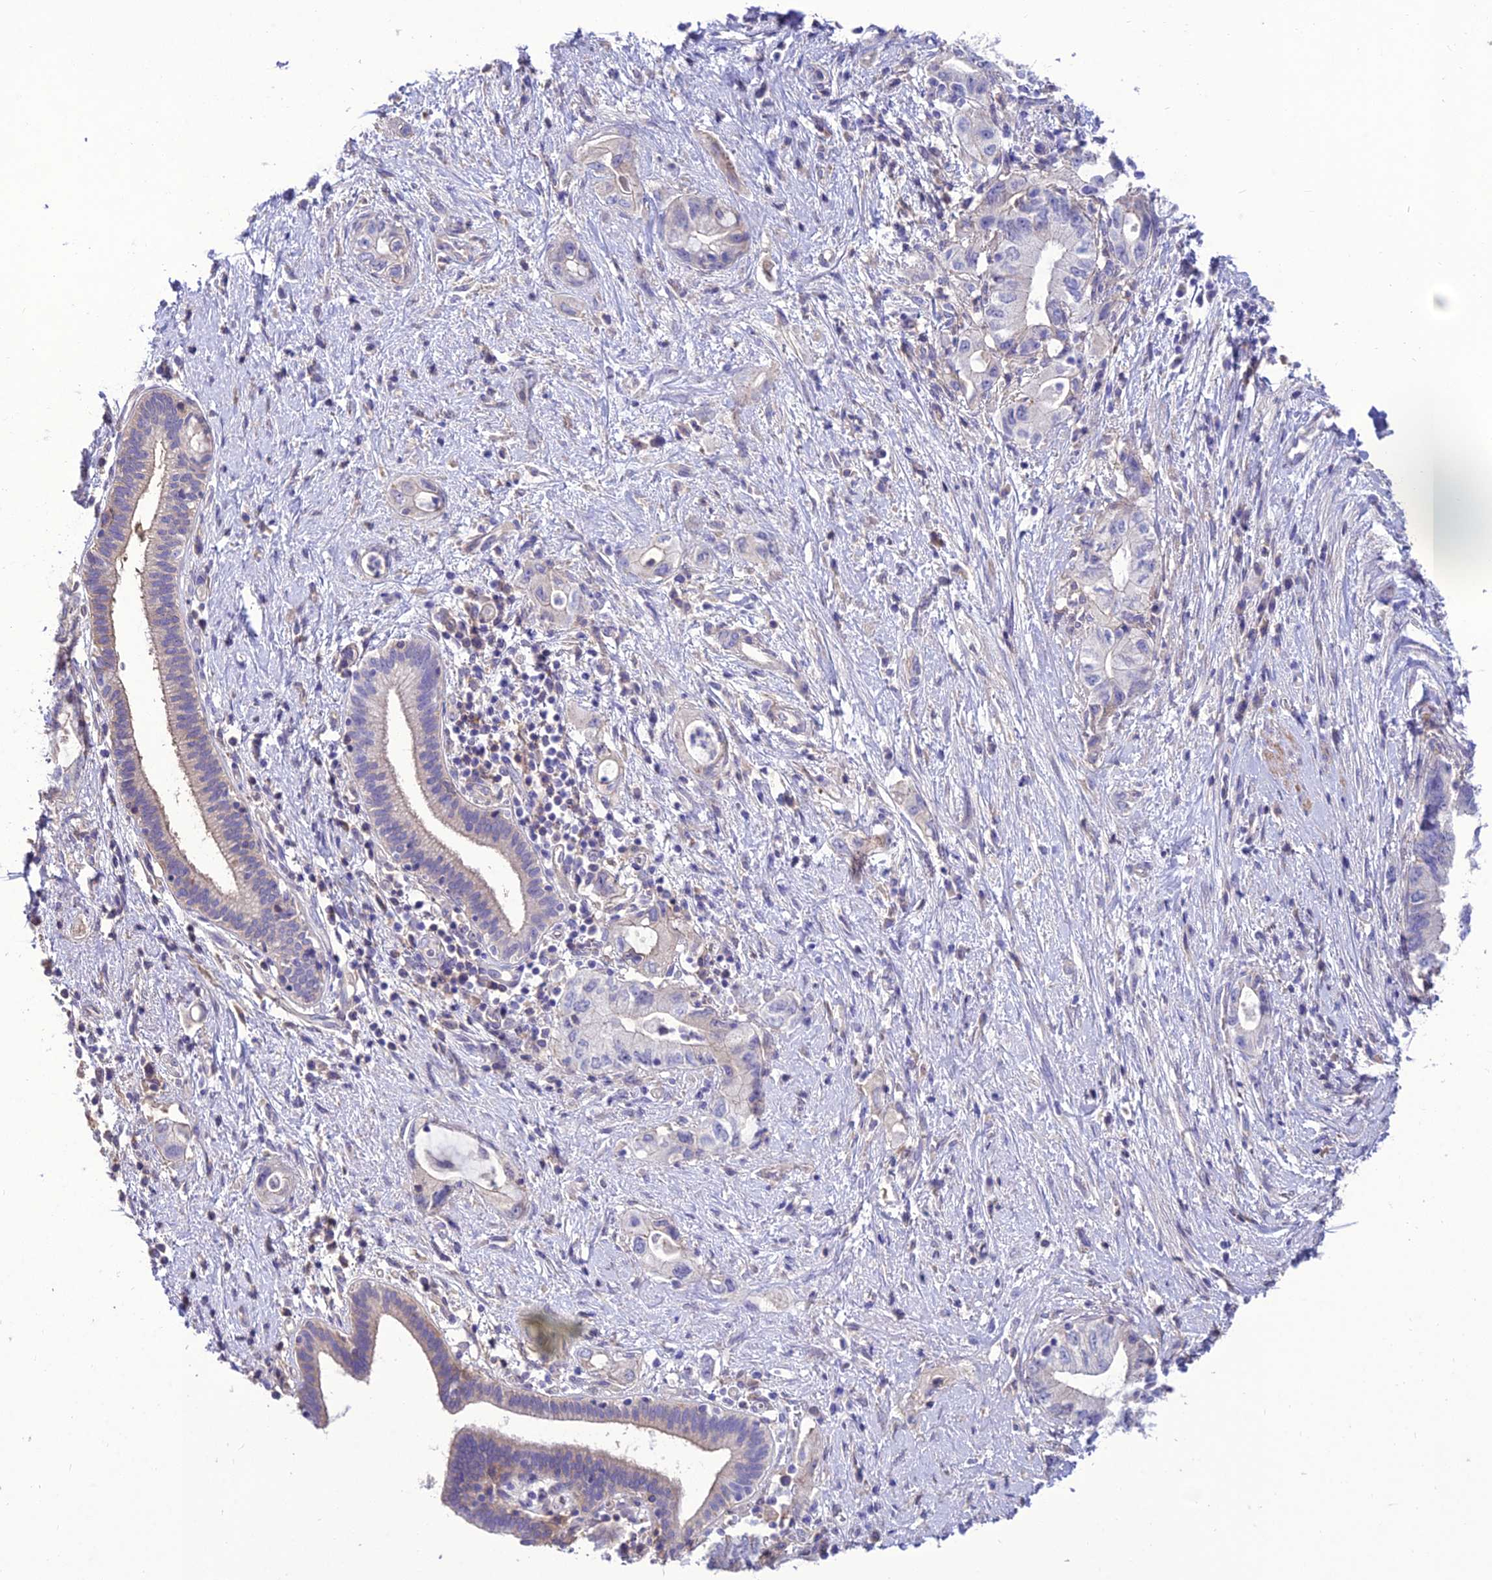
{"staining": {"intensity": "negative", "quantity": "none", "location": "none"}, "tissue": "pancreatic cancer", "cell_type": "Tumor cells", "image_type": "cancer", "snomed": [{"axis": "morphology", "description": "Adenocarcinoma, NOS"}, {"axis": "topography", "description": "Pancreas"}], "caption": "The image displays no significant expression in tumor cells of pancreatic cancer.", "gene": "TEKT3", "patient": {"sex": "female", "age": 73}}